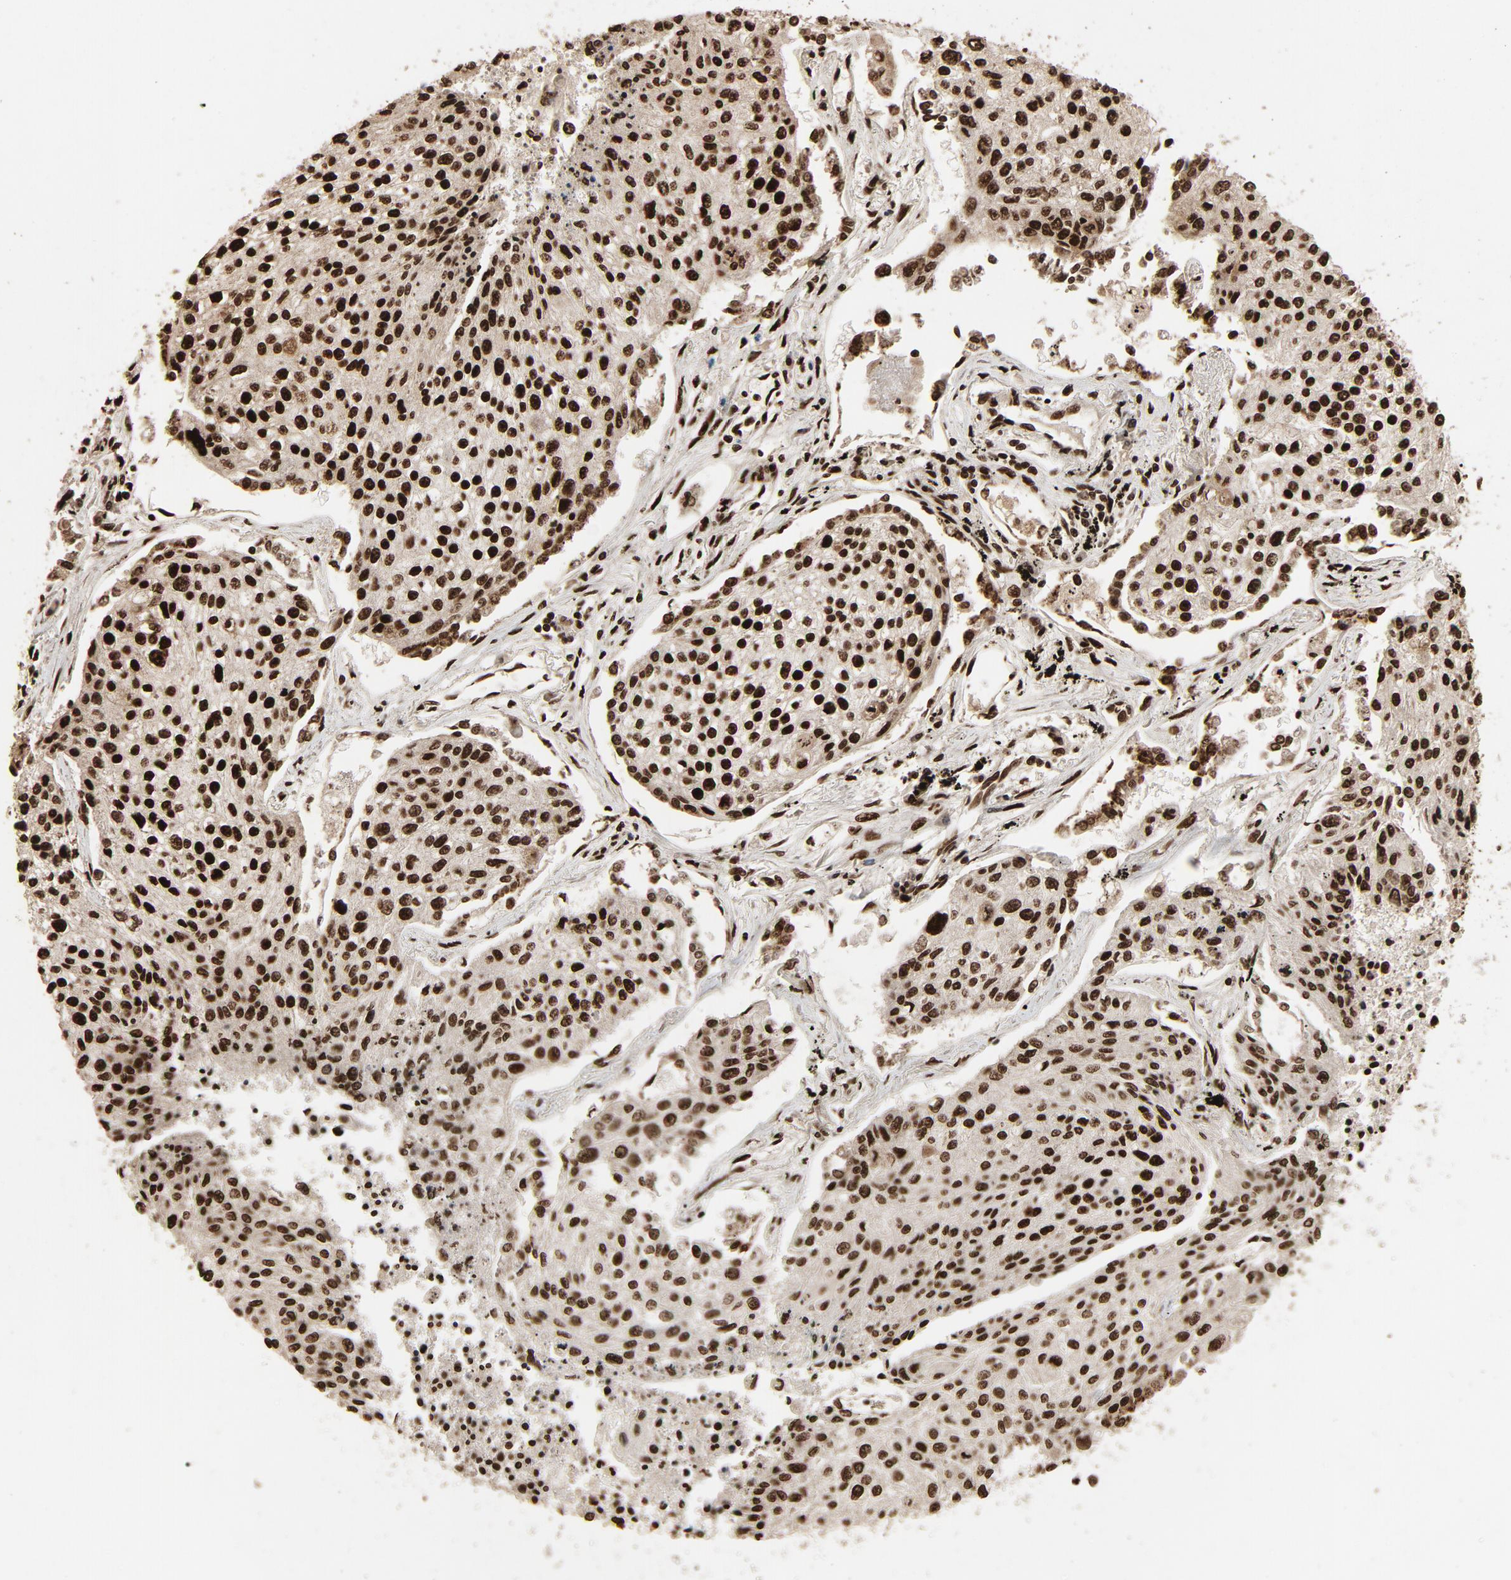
{"staining": {"intensity": "strong", "quantity": ">75%", "location": "nuclear"}, "tissue": "lung cancer", "cell_type": "Tumor cells", "image_type": "cancer", "snomed": [{"axis": "morphology", "description": "Squamous cell carcinoma, NOS"}, {"axis": "topography", "description": "Lung"}], "caption": "A brown stain shows strong nuclear staining of a protein in human lung cancer (squamous cell carcinoma) tumor cells.", "gene": "TP53BP1", "patient": {"sex": "male", "age": 75}}